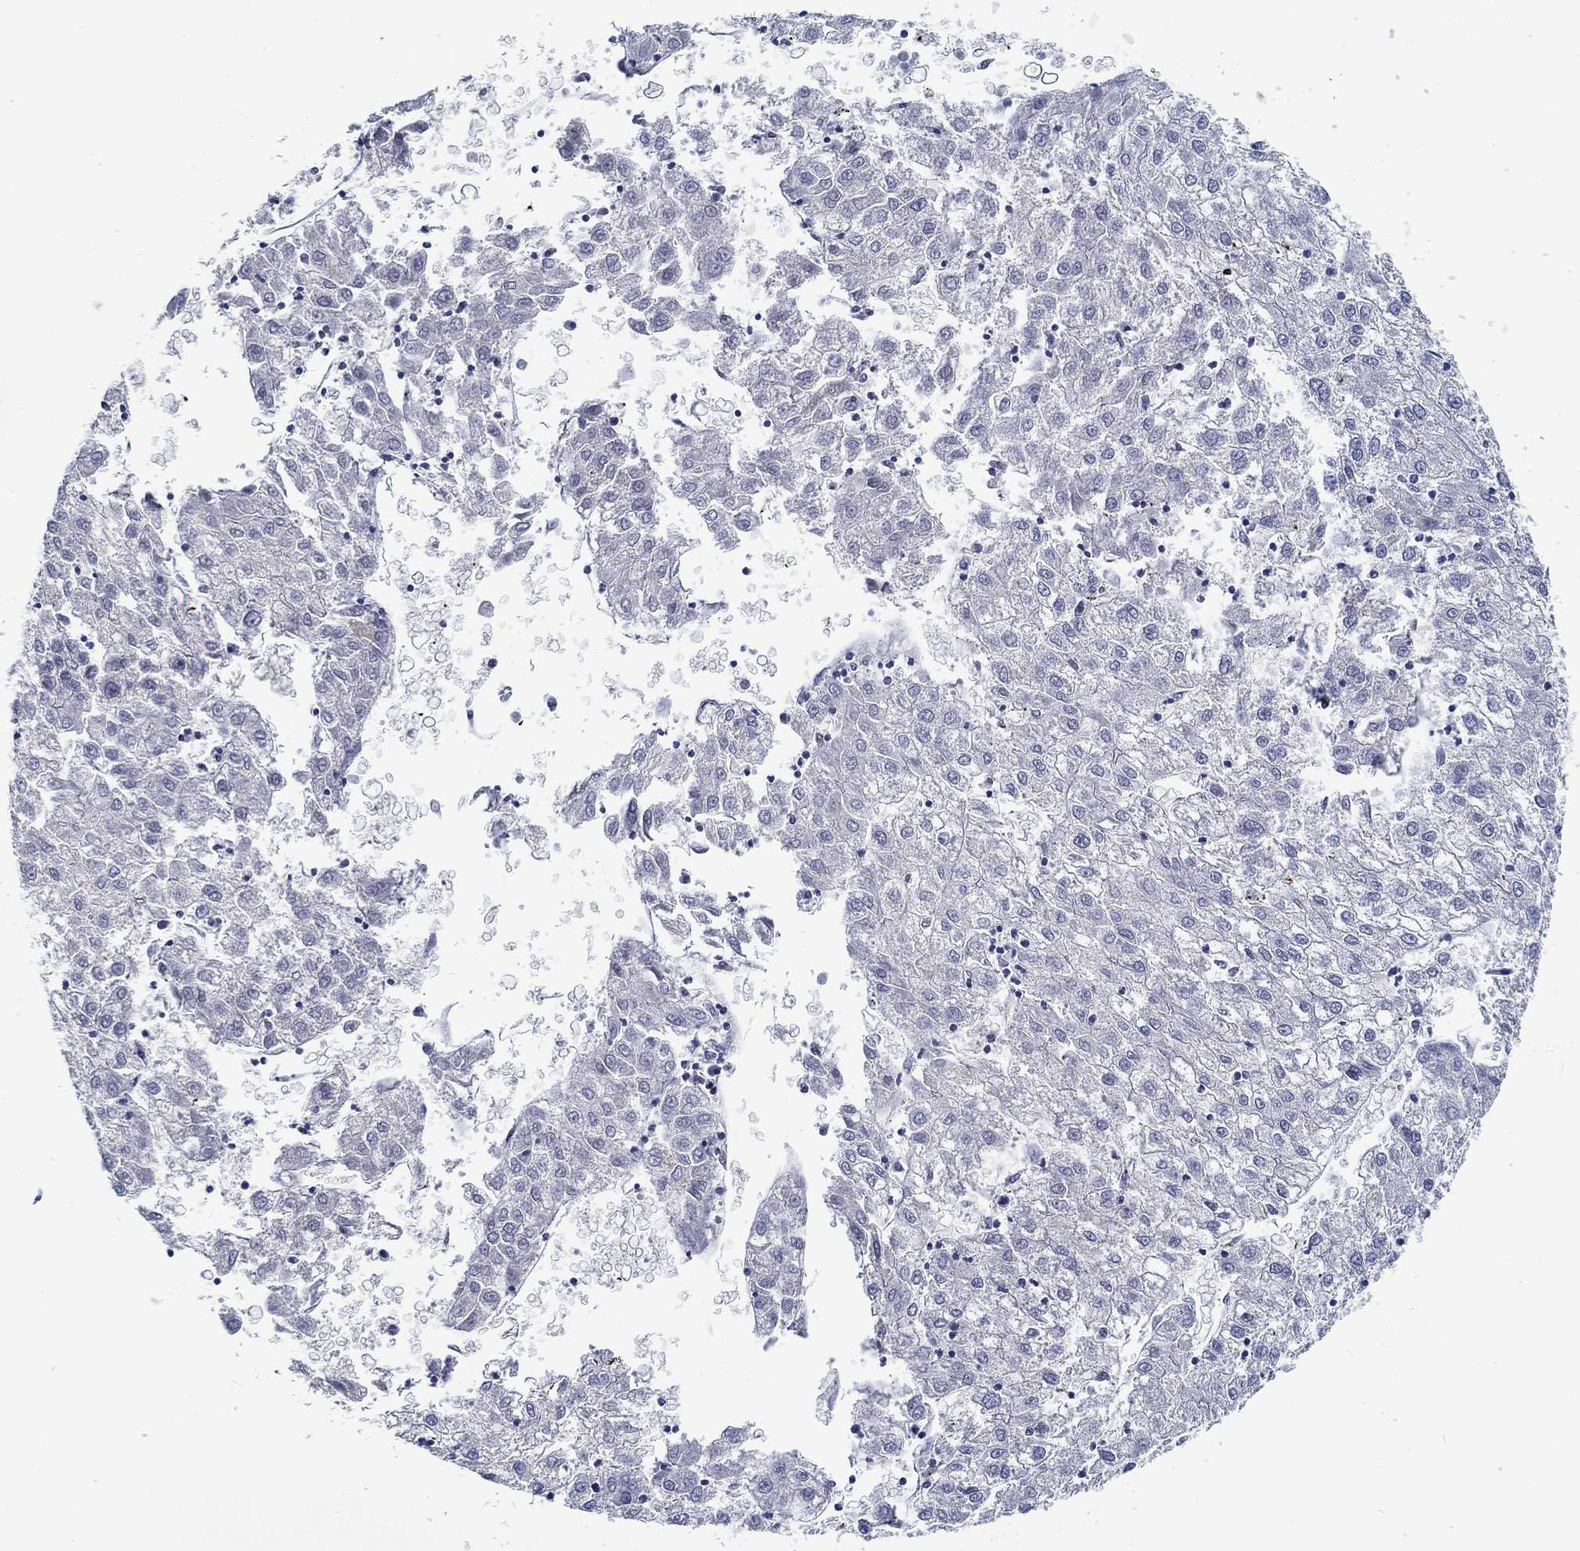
{"staining": {"intensity": "negative", "quantity": "none", "location": "none"}, "tissue": "liver cancer", "cell_type": "Tumor cells", "image_type": "cancer", "snomed": [{"axis": "morphology", "description": "Carcinoma, Hepatocellular, NOS"}, {"axis": "topography", "description": "Liver"}], "caption": "This is a photomicrograph of immunohistochemistry staining of hepatocellular carcinoma (liver), which shows no positivity in tumor cells.", "gene": "MYBPC1", "patient": {"sex": "male", "age": 72}}